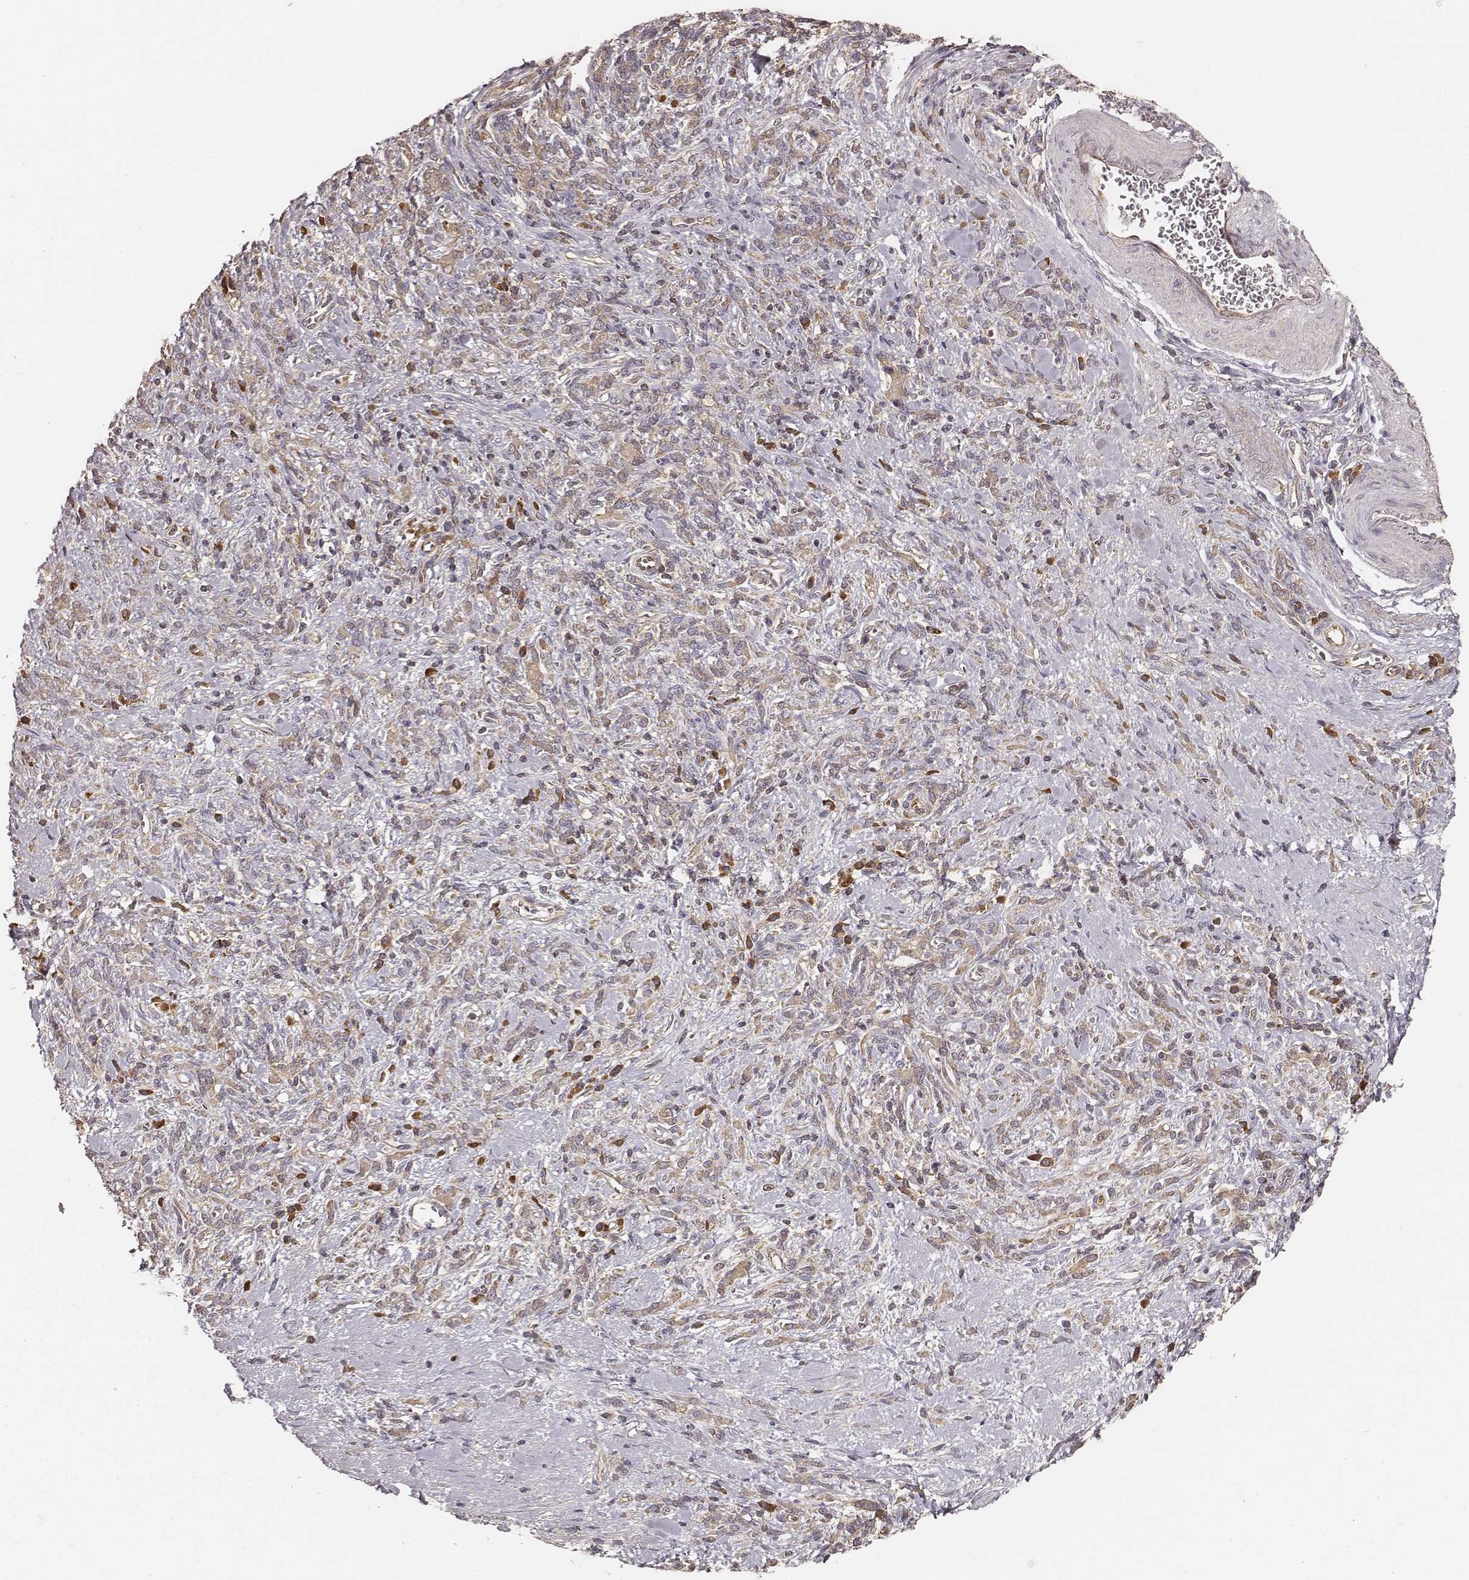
{"staining": {"intensity": "moderate", "quantity": ">75%", "location": "cytoplasmic/membranous"}, "tissue": "stomach cancer", "cell_type": "Tumor cells", "image_type": "cancer", "snomed": [{"axis": "morphology", "description": "Adenocarcinoma, NOS"}, {"axis": "topography", "description": "Stomach"}], "caption": "Protein staining reveals moderate cytoplasmic/membranous expression in approximately >75% of tumor cells in stomach cancer.", "gene": "CARS1", "patient": {"sex": "female", "age": 57}}